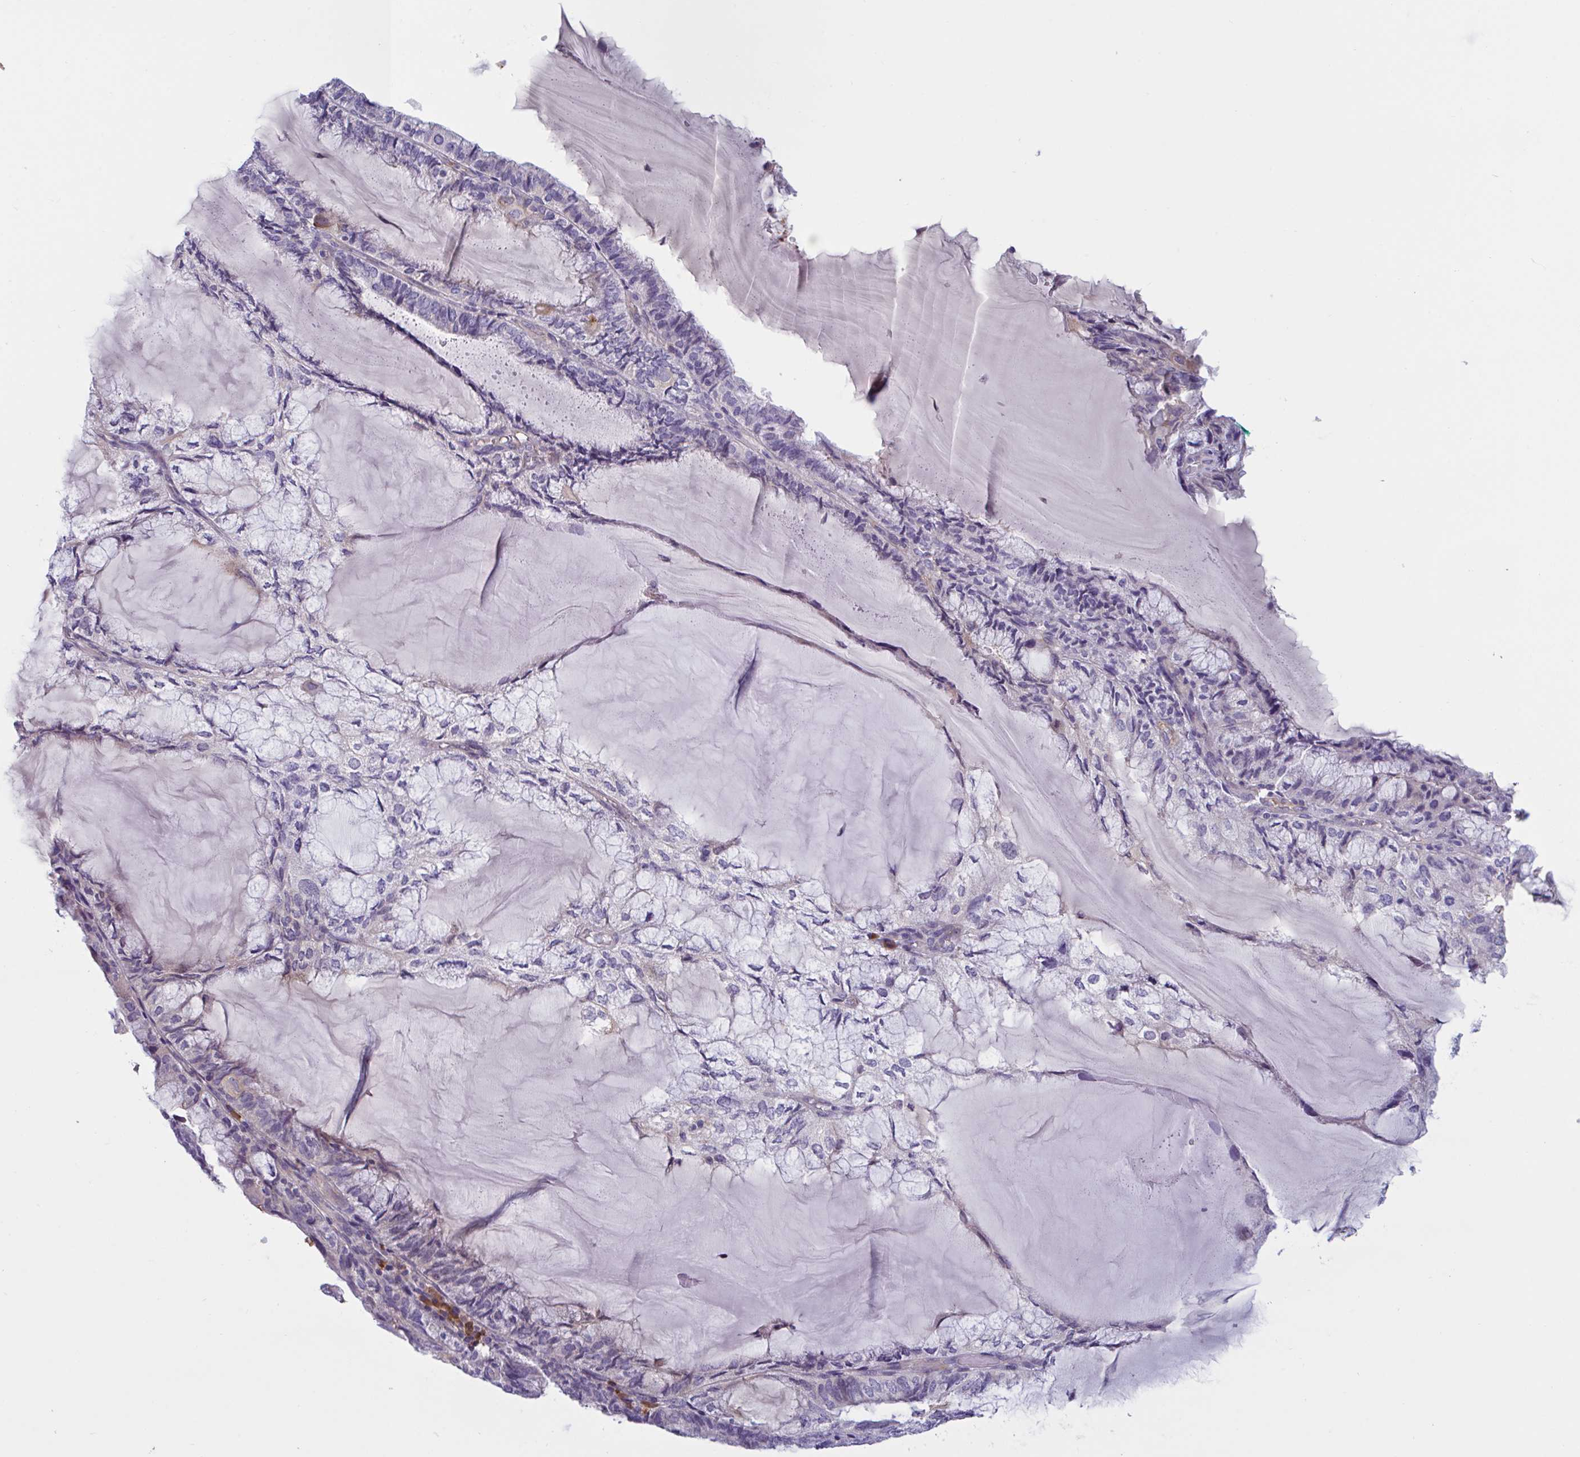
{"staining": {"intensity": "negative", "quantity": "none", "location": "none"}, "tissue": "endometrial cancer", "cell_type": "Tumor cells", "image_type": "cancer", "snomed": [{"axis": "morphology", "description": "Adenocarcinoma, NOS"}, {"axis": "topography", "description": "Endometrium"}], "caption": "IHC of human endometrial adenocarcinoma shows no staining in tumor cells. (IHC, brightfield microscopy, high magnification).", "gene": "MS4A14", "patient": {"sex": "female", "age": 81}}